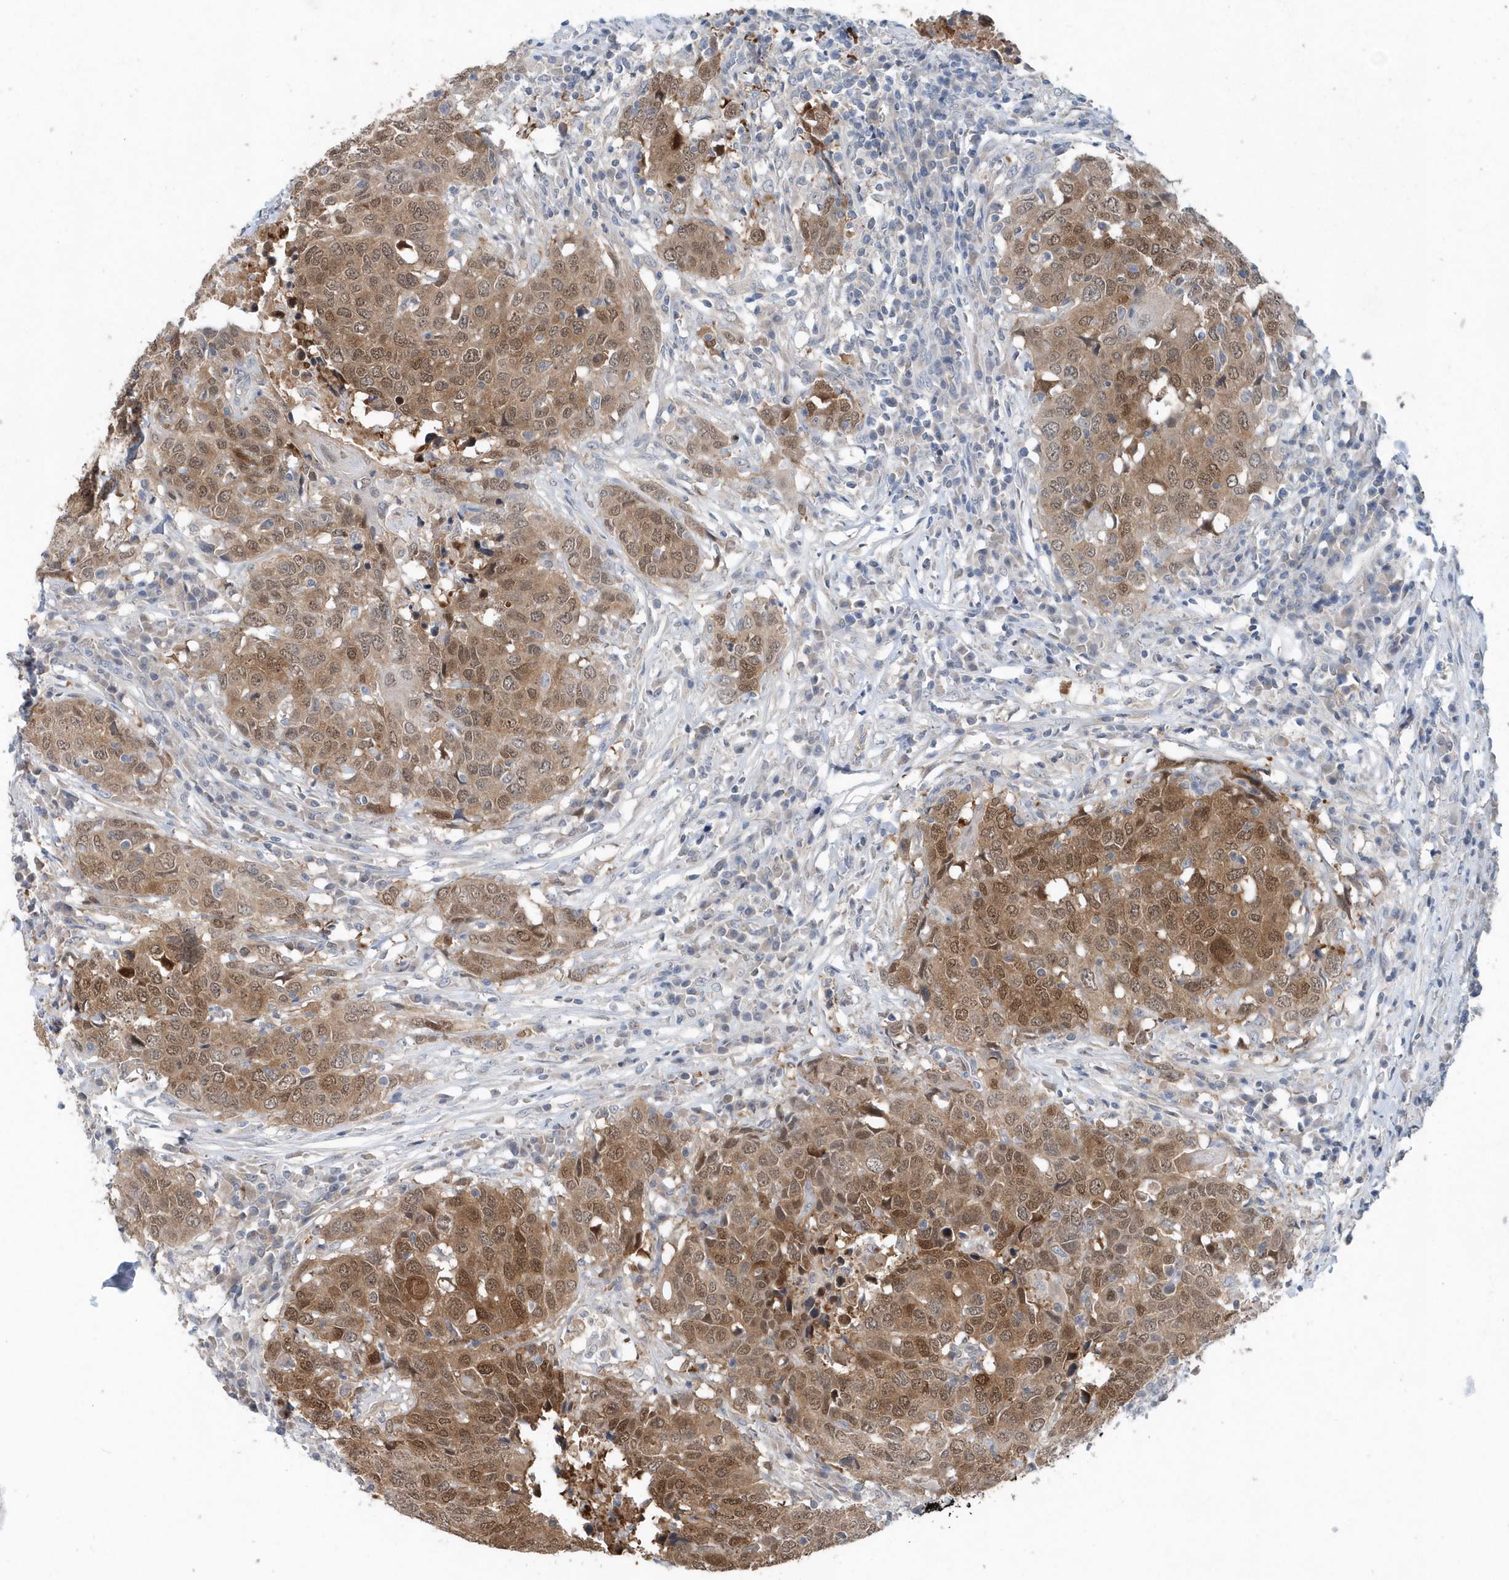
{"staining": {"intensity": "moderate", "quantity": ">75%", "location": "cytoplasmic/membranous,nuclear"}, "tissue": "head and neck cancer", "cell_type": "Tumor cells", "image_type": "cancer", "snomed": [{"axis": "morphology", "description": "Squamous cell carcinoma, NOS"}, {"axis": "topography", "description": "Head-Neck"}], "caption": "Moderate cytoplasmic/membranous and nuclear staining is present in approximately >75% of tumor cells in head and neck cancer.", "gene": "PFN2", "patient": {"sex": "male", "age": 66}}